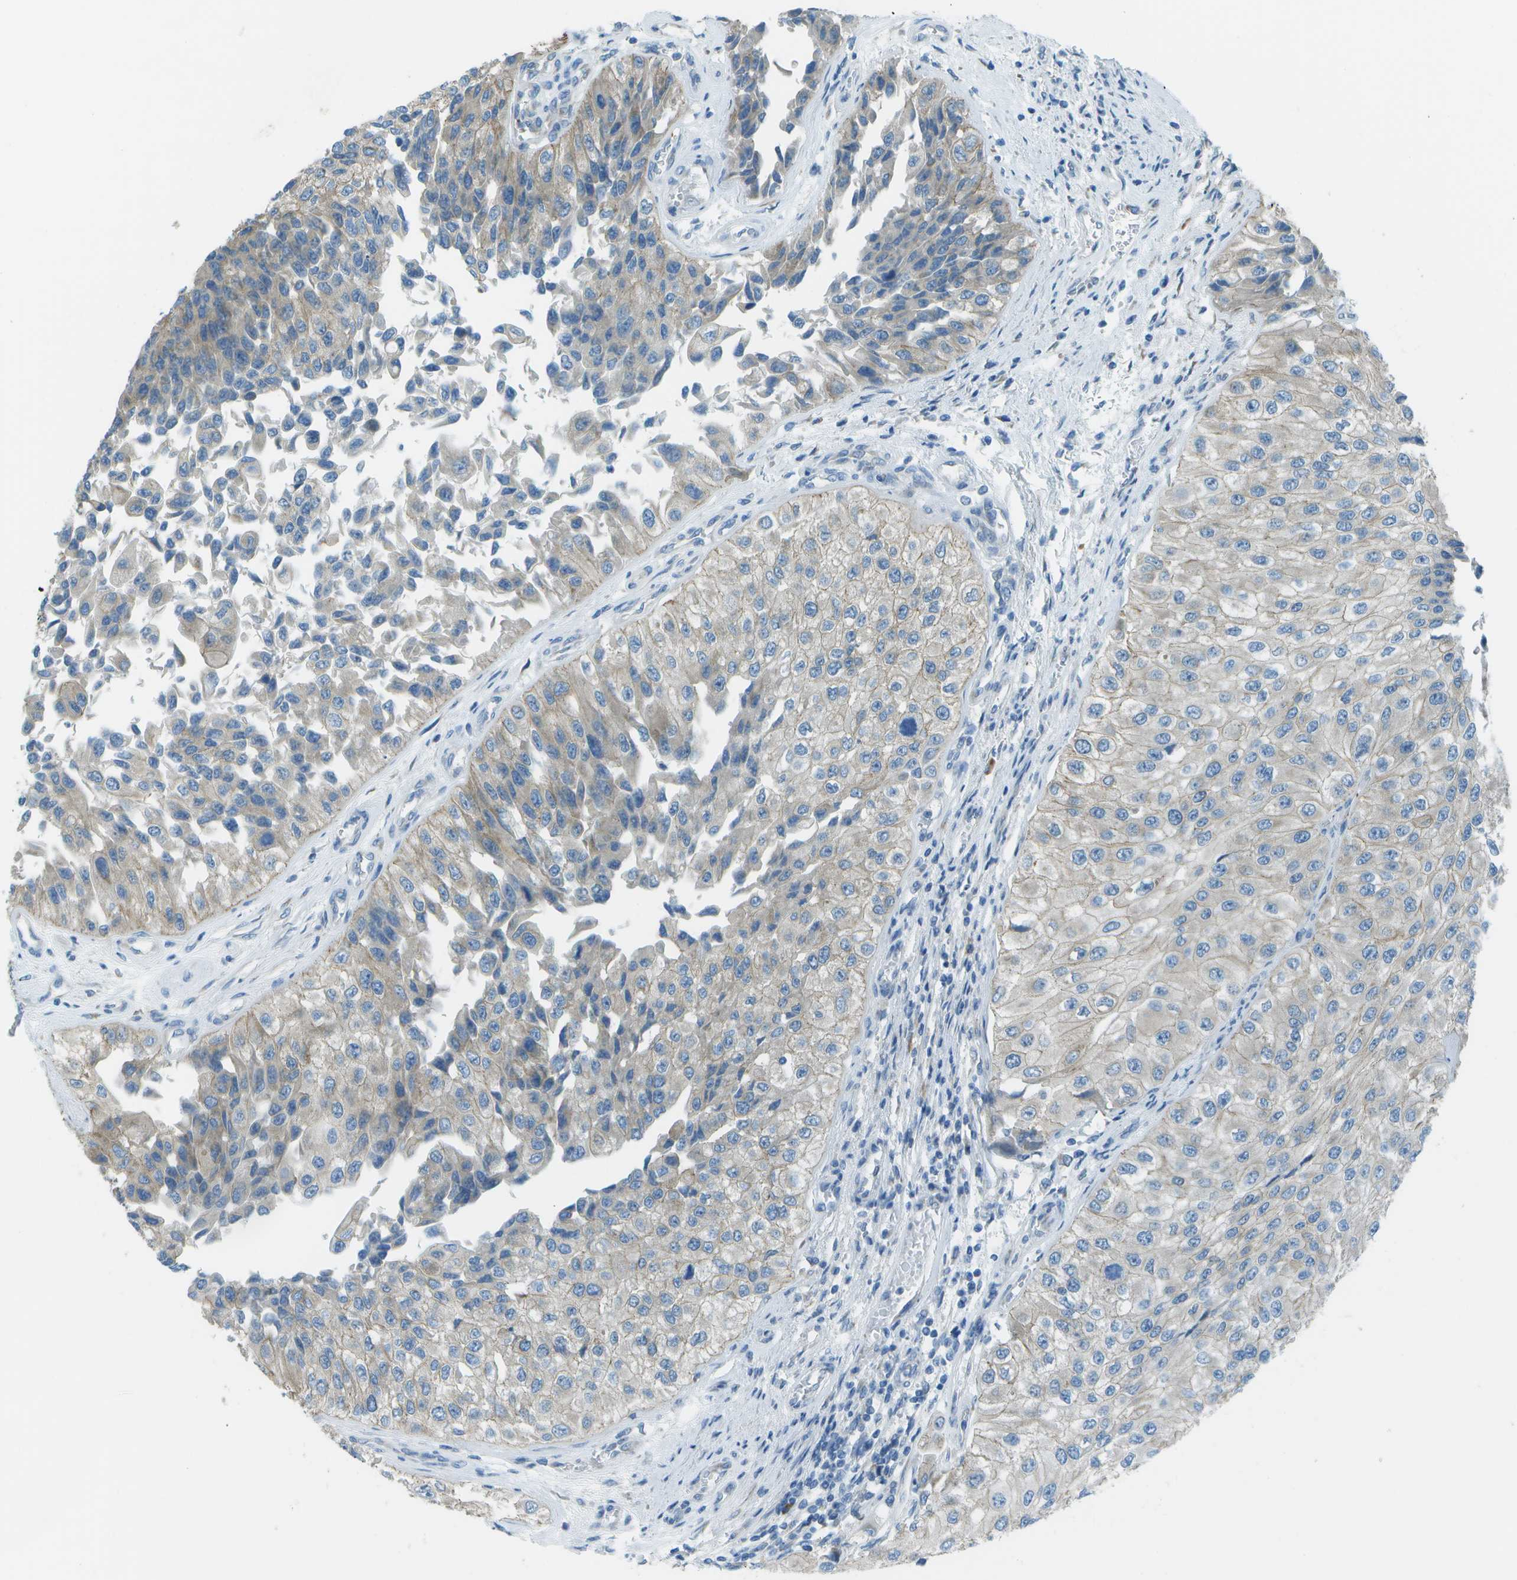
{"staining": {"intensity": "negative", "quantity": "none", "location": "none"}, "tissue": "urothelial cancer", "cell_type": "Tumor cells", "image_type": "cancer", "snomed": [{"axis": "morphology", "description": "Urothelial carcinoma, High grade"}, {"axis": "topography", "description": "Kidney"}, {"axis": "topography", "description": "Urinary bladder"}], "caption": "This is an IHC histopathology image of human high-grade urothelial carcinoma. There is no positivity in tumor cells.", "gene": "KCTD3", "patient": {"sex": "male", "age": 77}}